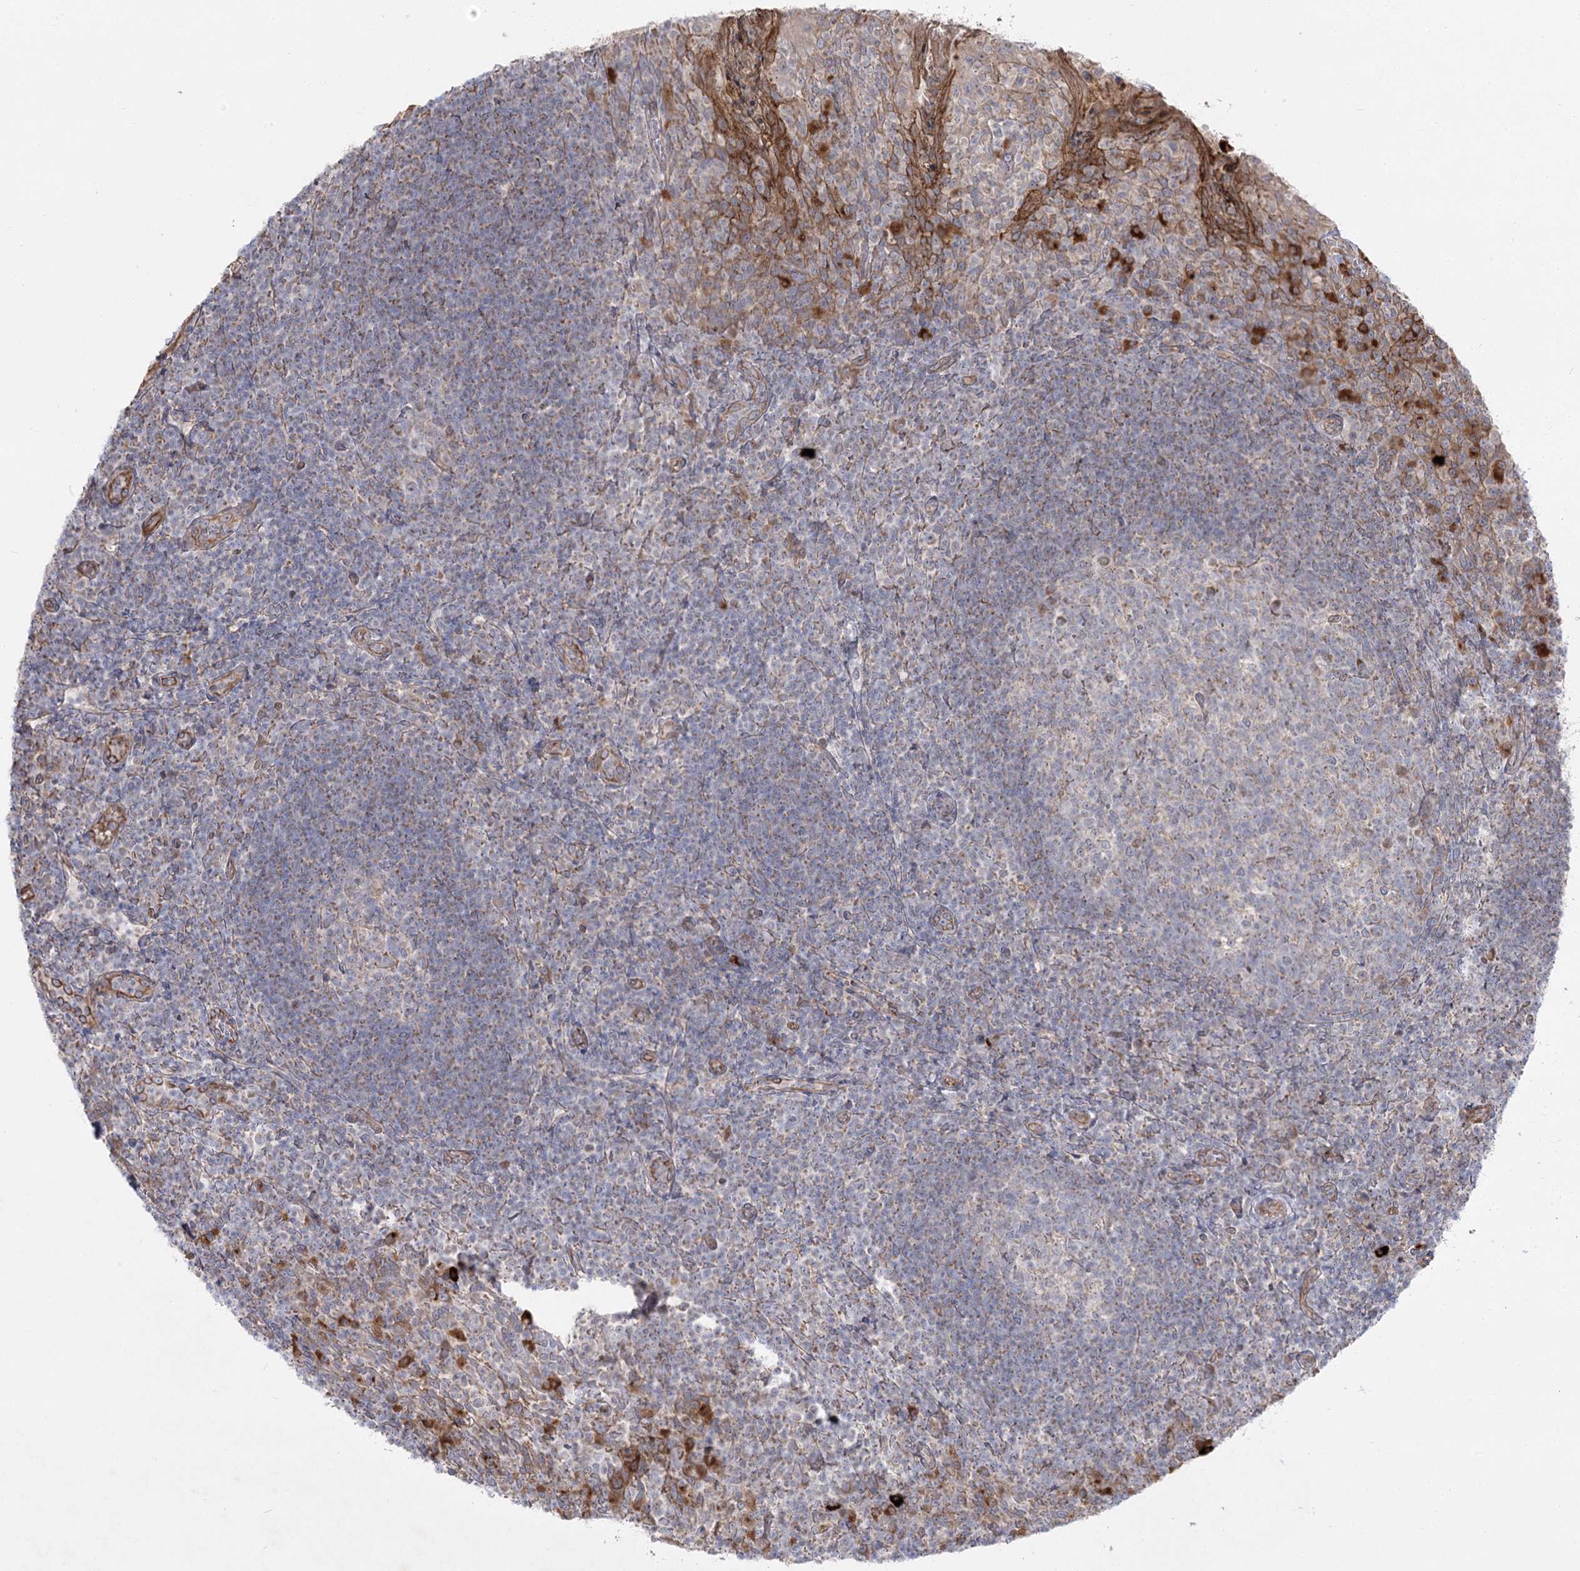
{"staining": {"intensity": "negative", "quantity": "none", "location": "none"}, "tissue": "tonsil", "cell_type": "Germinal center cells", "image_type": "normal", "snomed": [{"axis": "morphology", "description": "Normal tissue, NOS"}, {"axis": "topography", "description": "Tonsil"}], "caption": "High power microscopy photomicrograph of an immunohistochemistry (IHC) photomicrograph of normal tonsil, revealing no significant staining in germinal center cells. Brightfield microscopy of immunohistochemistry stained with DAB (brown) and hematoxylin (blue), captured at high magnification.", "gene": "KIAA0825", "patient": {"sex": "female", "age": 10}}